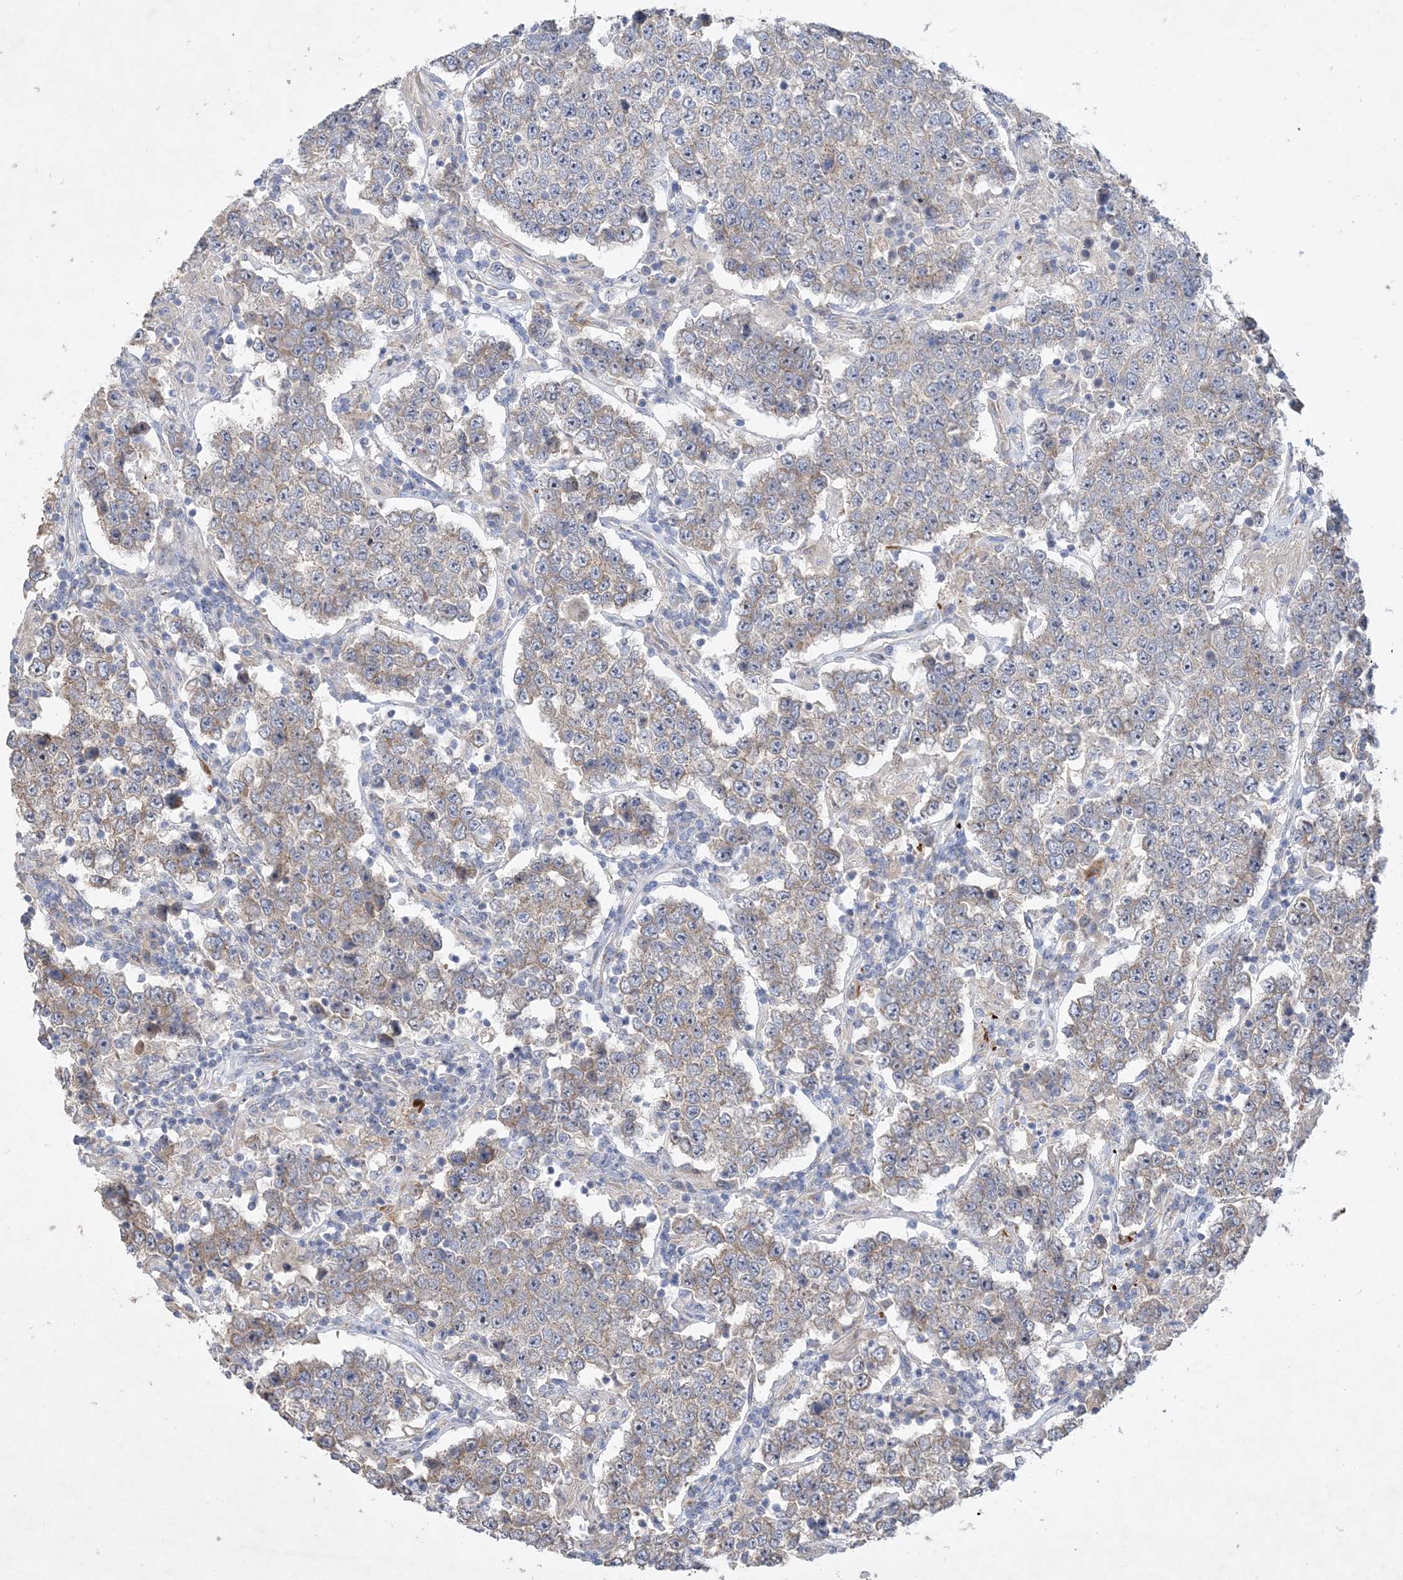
{"staining": {"intensity": "weak", "quantity": "25%-75%", "location": "cytoplasmic/membranous"}, "tissue": "testis cancer", "cell_type": "Tumor cells", "image_type": "cancer", "snomed": [{"axis": "morphology", "description": "Normal tissue, NOS"}, {"axis": "morphology", "description": "Urothelial carcinoma, High grade"}, {"axis": "morphology", "description": "Seminoma, NOS"}, {"axis": "morphology", "description": "Carcinoma, Embryonal, NOS"}, {"axis": "topography", "description": "Urinary bladder"}, {"axis": "topography", "description": "Testis"}], "caption": "The immunohistochemical stain labels weak cytoplasmic/membranous positivity in tumor cells of embryonal carcinoma (testis) tissue.", "gene": "FEZ2", "patient": {"sex": "male", "age": 41}}